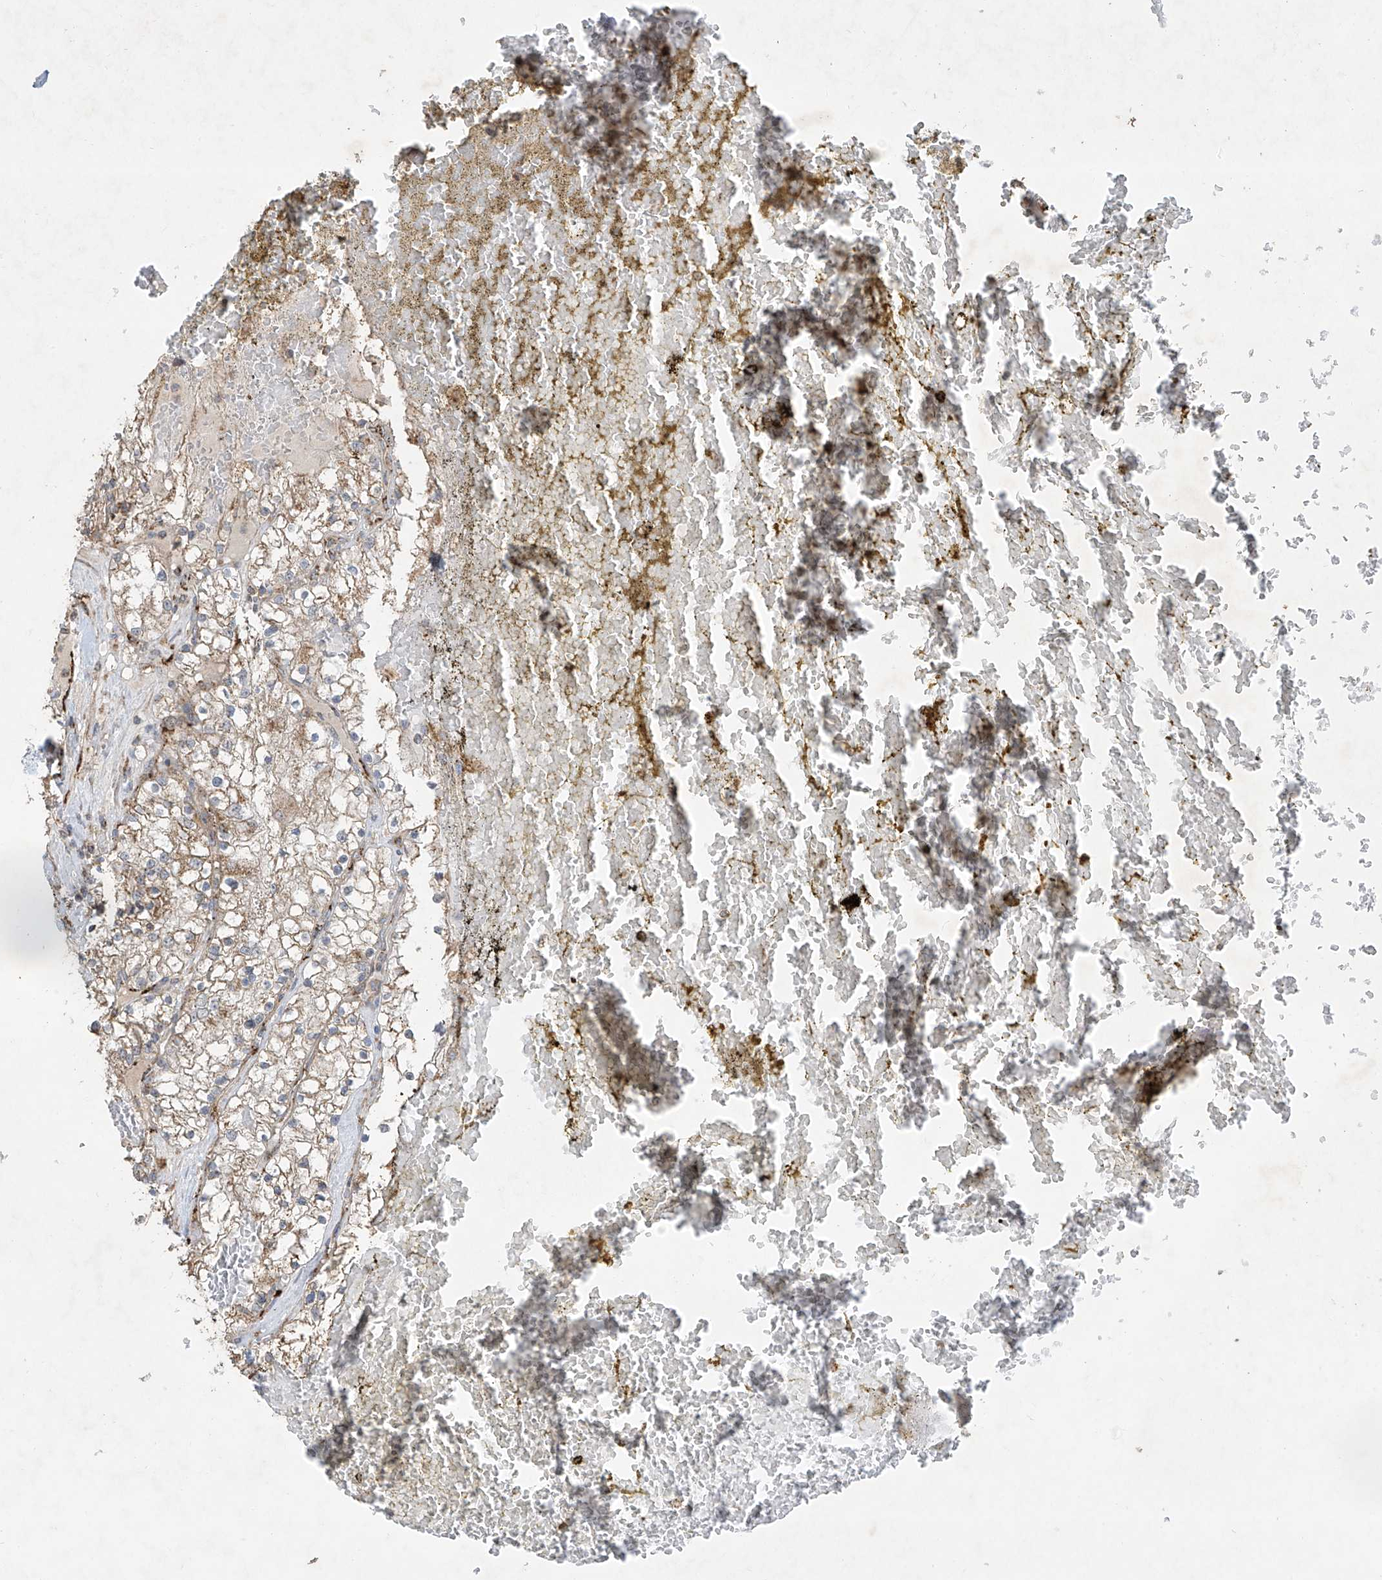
{"staining": {"intensity": "weak", "quantity": ">75%", "location": "cytoplasmic/membranous"}, "tissue": "renal cancer", "cell_type": "Tumor cells", "image_type": "cancer", "snomed": [{"axis": "morphology", "description": "Normal tissue, NOS"}, {"axis": "morphology", "description": "Adenocarcinoma, NOS"}, {"axis": "topography", "description": "Kidney"}], "caption": "High-power microscopy captured an IHC micrograph of renal cancer (adenocarcinoma), revealing weak cytoplasmic/membranous positivity in about >75% of tumor cells.", "gene": "UQCC1", "patient": {"sex": "male", "age": 68}}